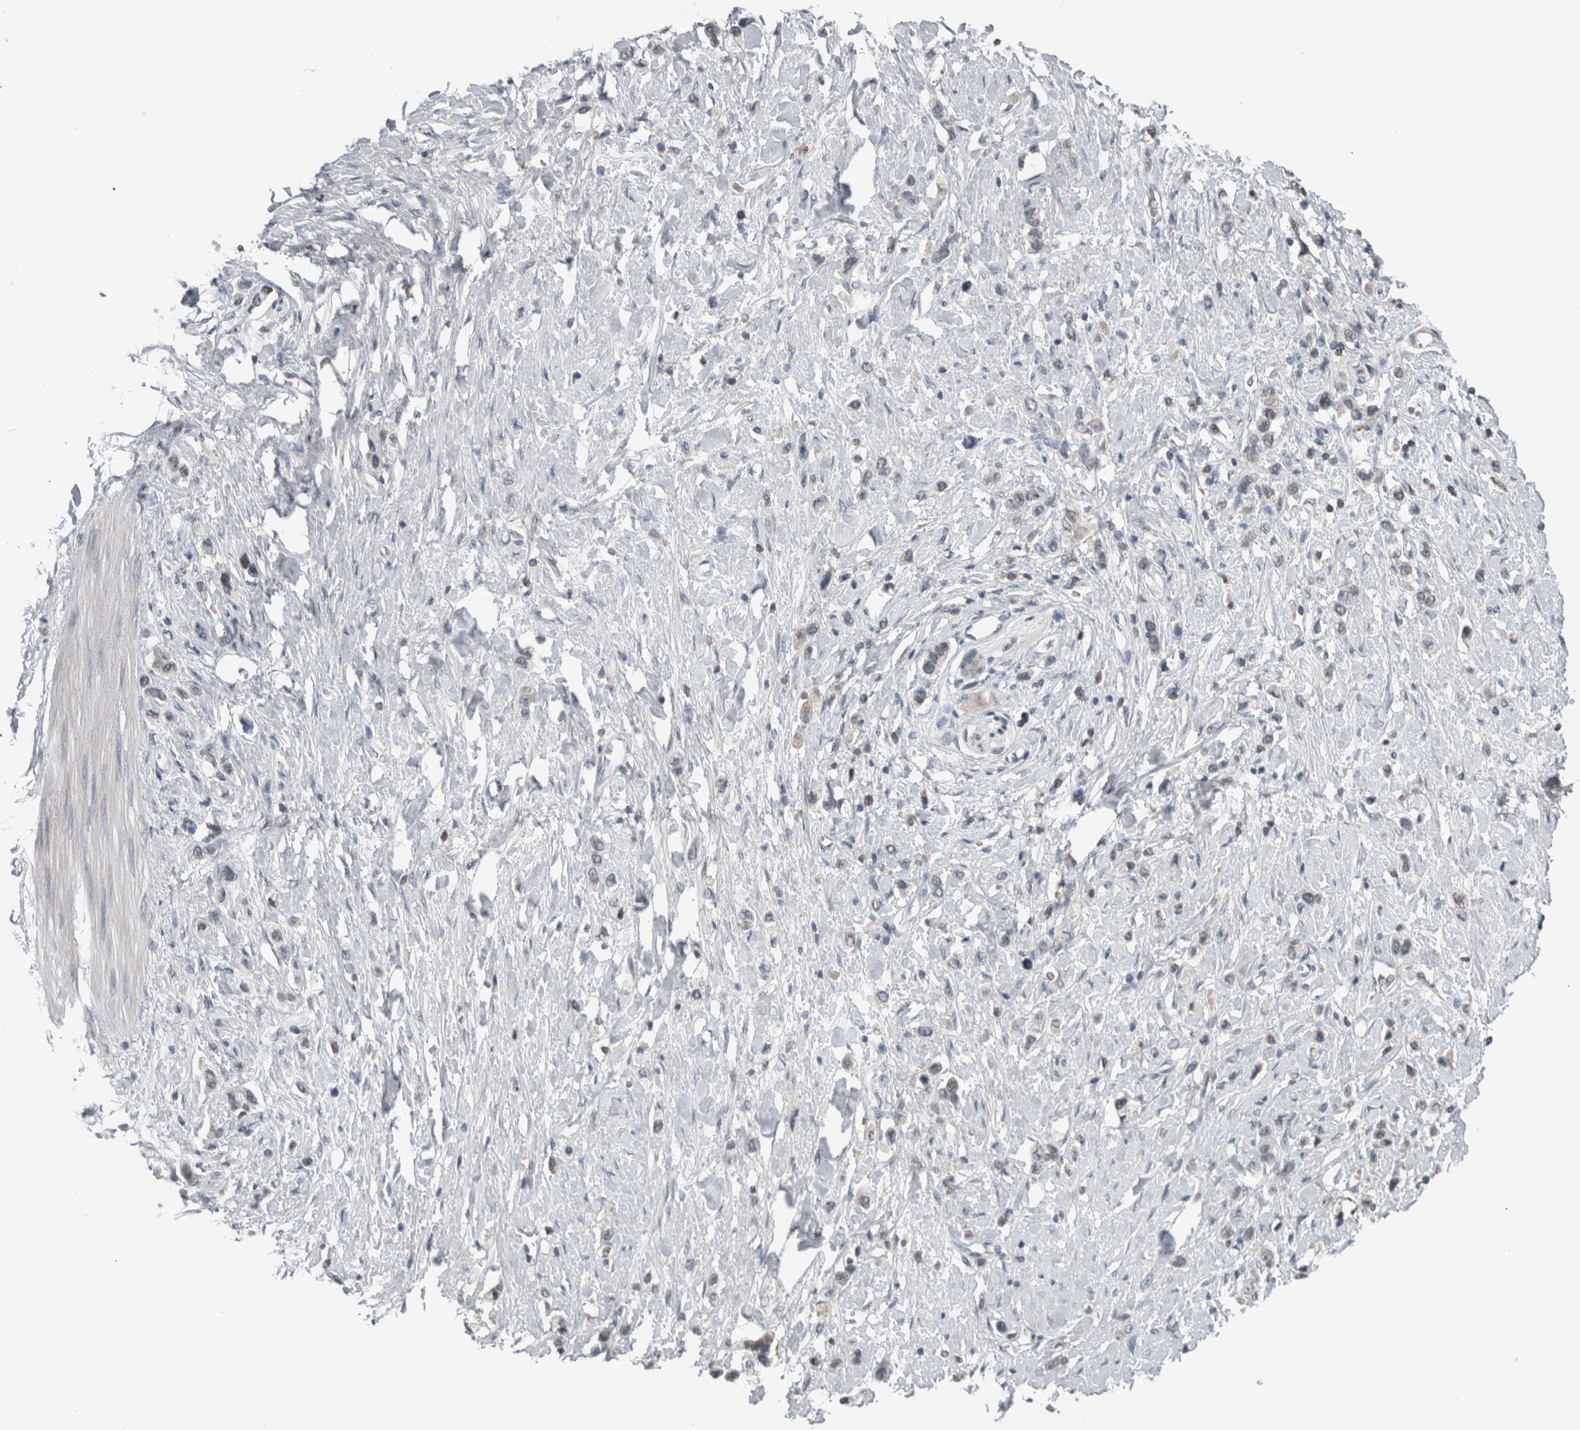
{"staining": {"intensity": "negative", "quantity": "none", "location": "none"}, "tissue": "stomach cancer", "cell_type": "Tumor cells", "image_type": "cancer", "snomed": [{"axis": "morphology", "description": "Adenocarcinoma, NOS"}, {"axis": "topography", "description": "Stomach"}], "caption": "Immunohistochemistry photomicrograph of neoplastic tissue: human adenocarcinoma (stomach) stained with DAB exhibits no significant protein expression in tumor cells.", "gene": "MAFF", "patient": {"sex": "female", "age": 65}}